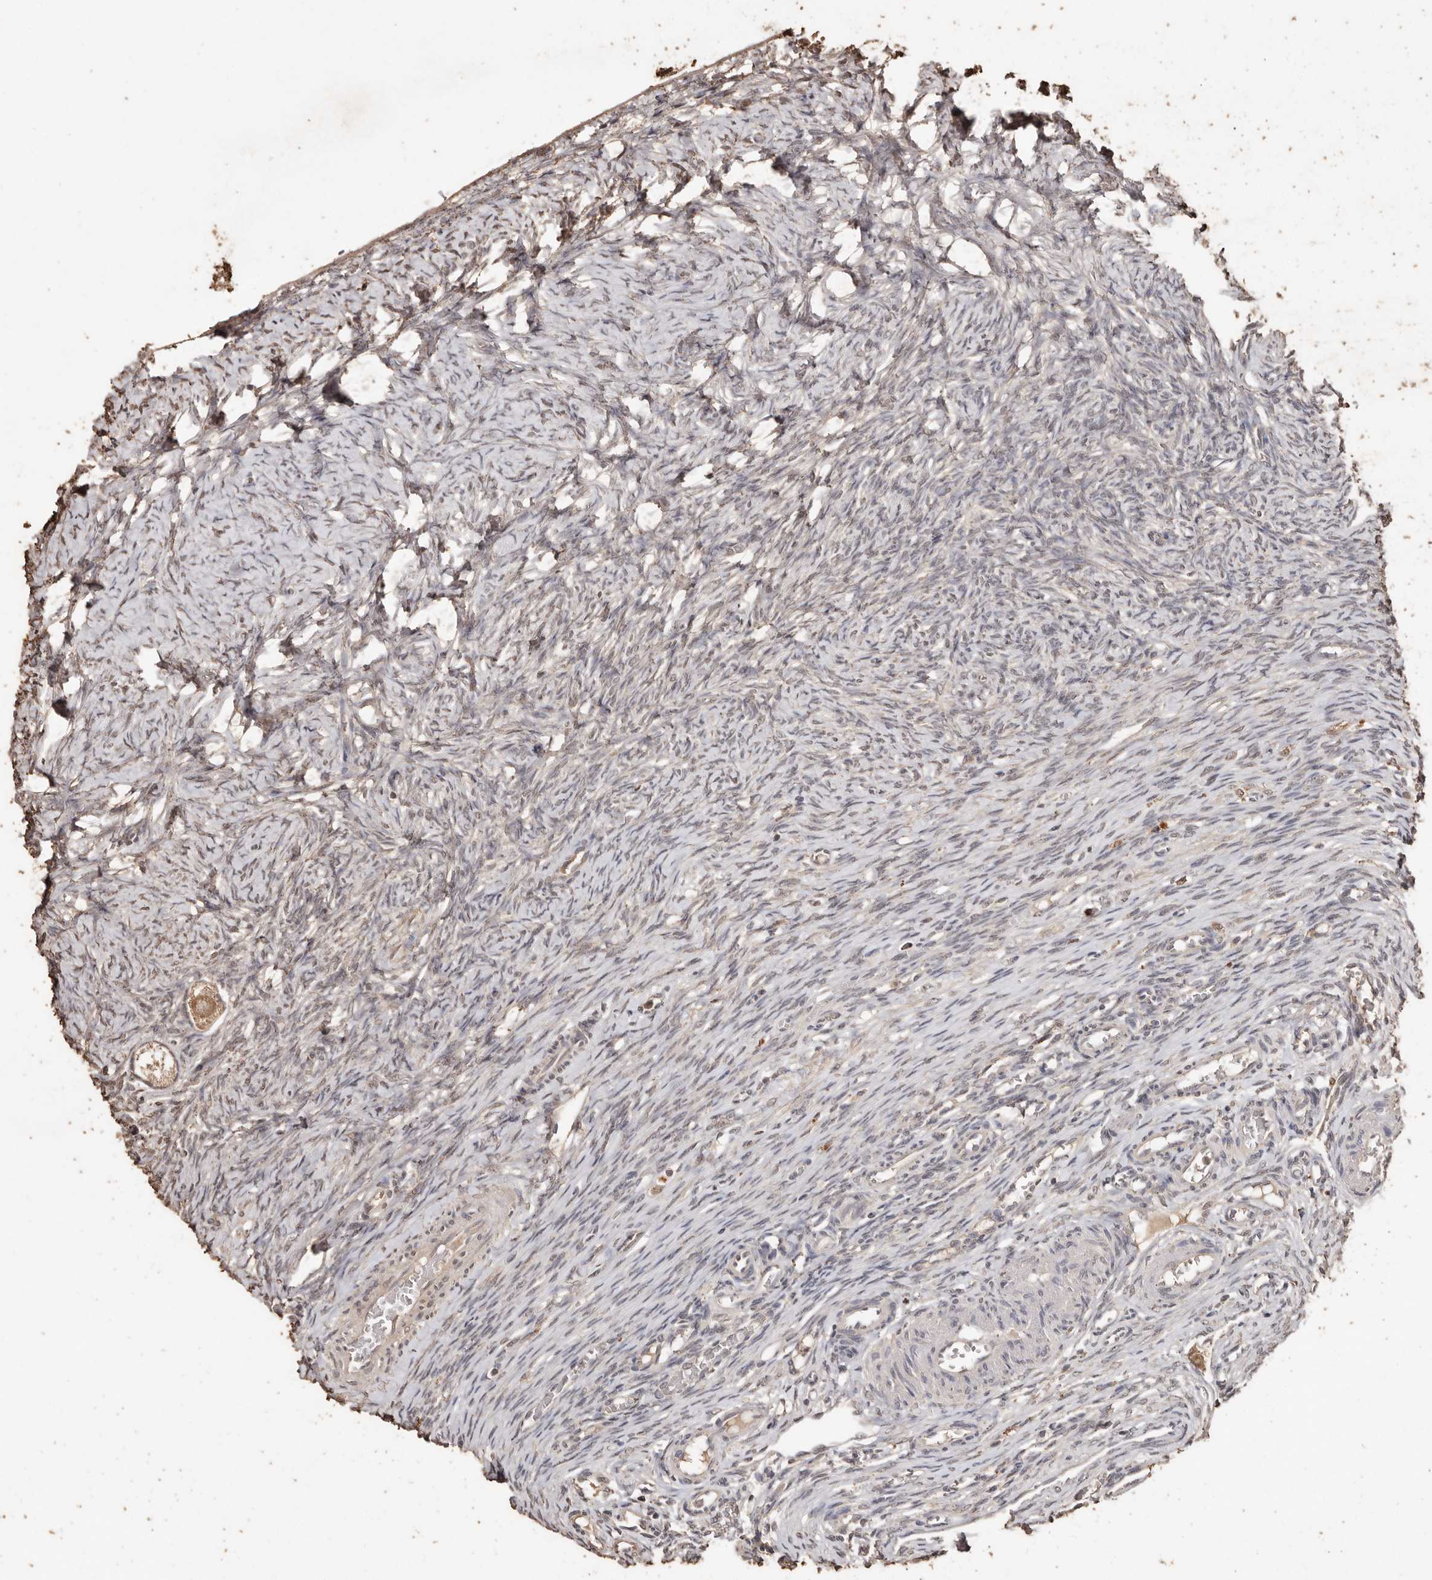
{"staining": {"intensity": "moderate", "quantity": ">75%", "location": "cytoplasmic/membranous"}, "tissue": "ovary", "cell_type": "Follicle cells", "image_type": "normal", "snomed": [{"axis": "morphology", "description": "Adenocarcinoma, NOS"}, {"axis": "topography", "description": "Endometrium"}], "caption": "Immunohistochemical staining of normal ovary reveals >75% levels of moderate cytoplasmic/membranous protein expression in approximately >75% of follicle cells.", "gene": "PKDCC", "patient": {"sex": "female", "age": 32}}